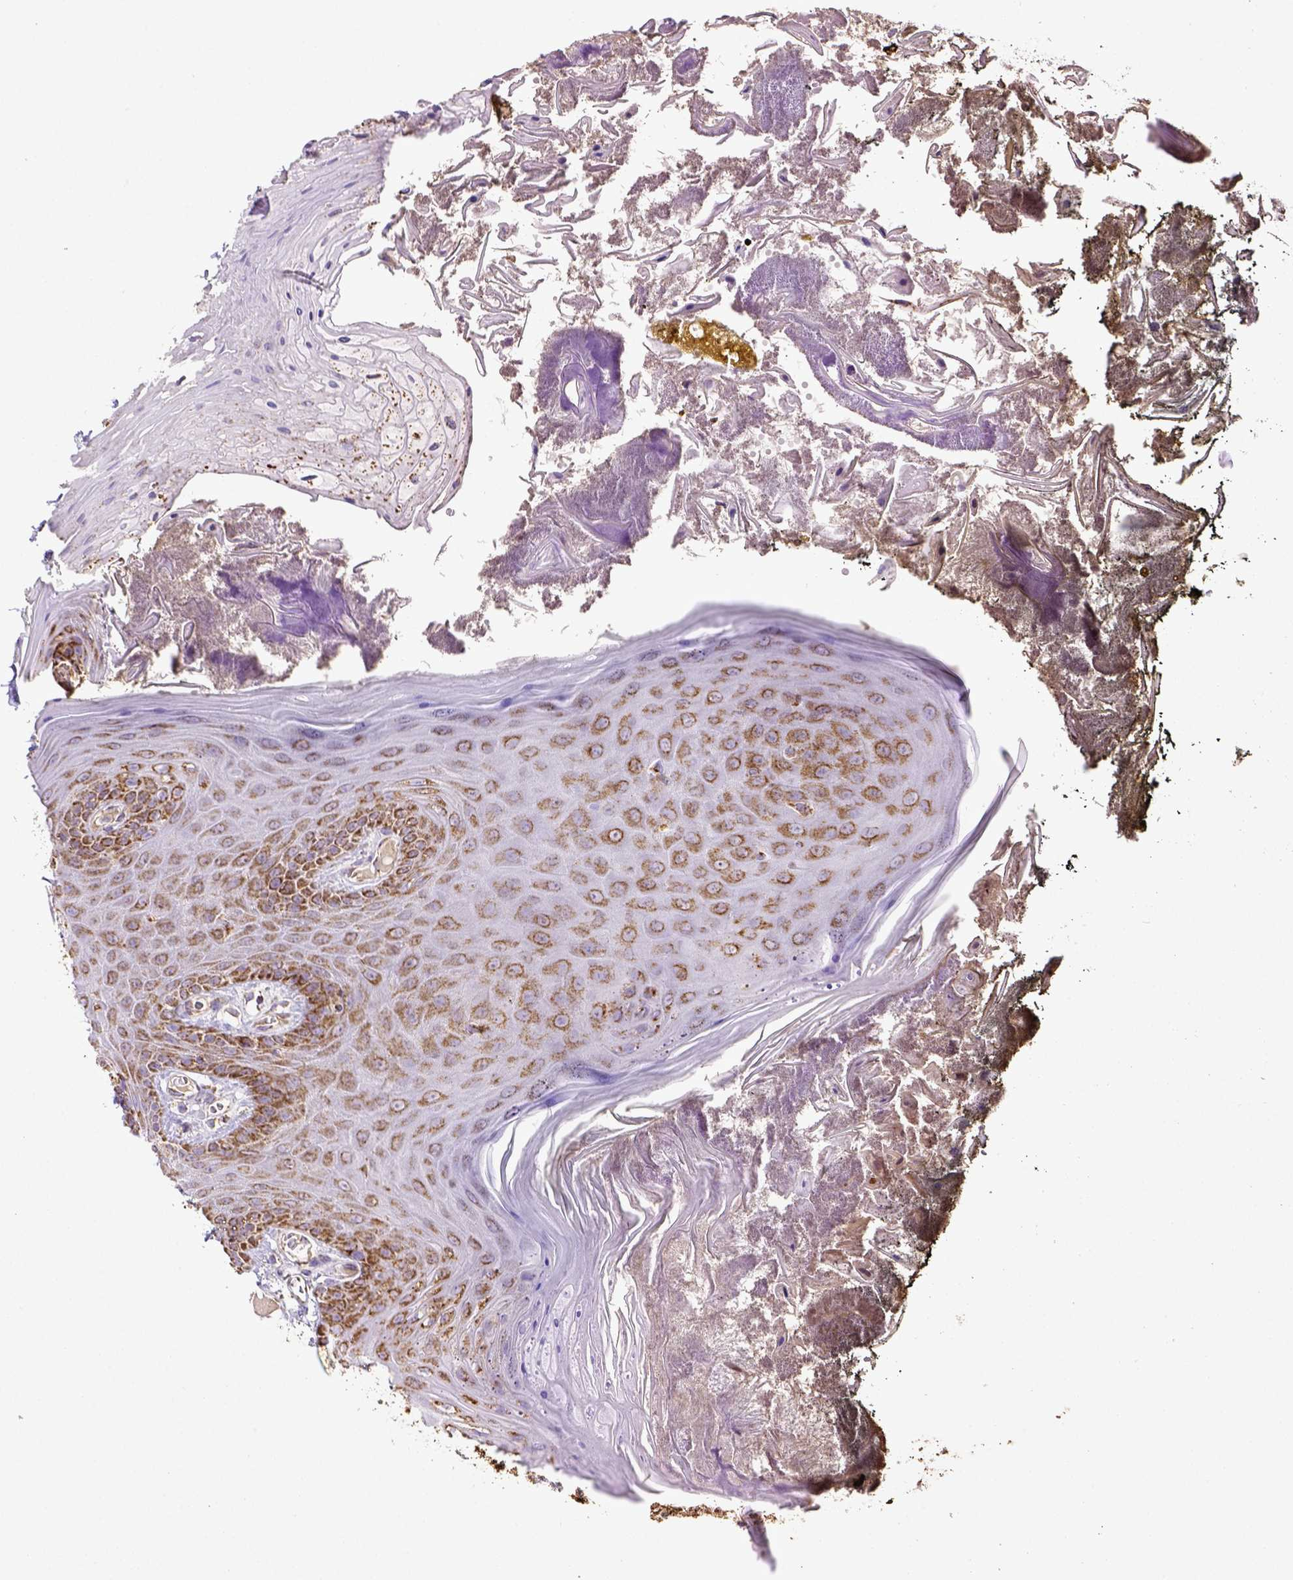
{"staining": {"intensity": "moderate", "quantity": ">75%", "location": "cytoplasmic/membranous"}, "tissue": "oral mucosa", "cell_type": "Squamous epithelial cells", "image_type": "normal", "snomed": [{"axis": "morphology", "description": "Normal tissue, NOS"}, {"axis": "topography", "description": "Oral tissue"}], "caption": "Moderate cytoplasmic/membranous positivity is seen in about >75% of squamous epithelial cells in normal oral mucosa.", "gene": "MT", "patient": {"sex": "male", "age": 9}}